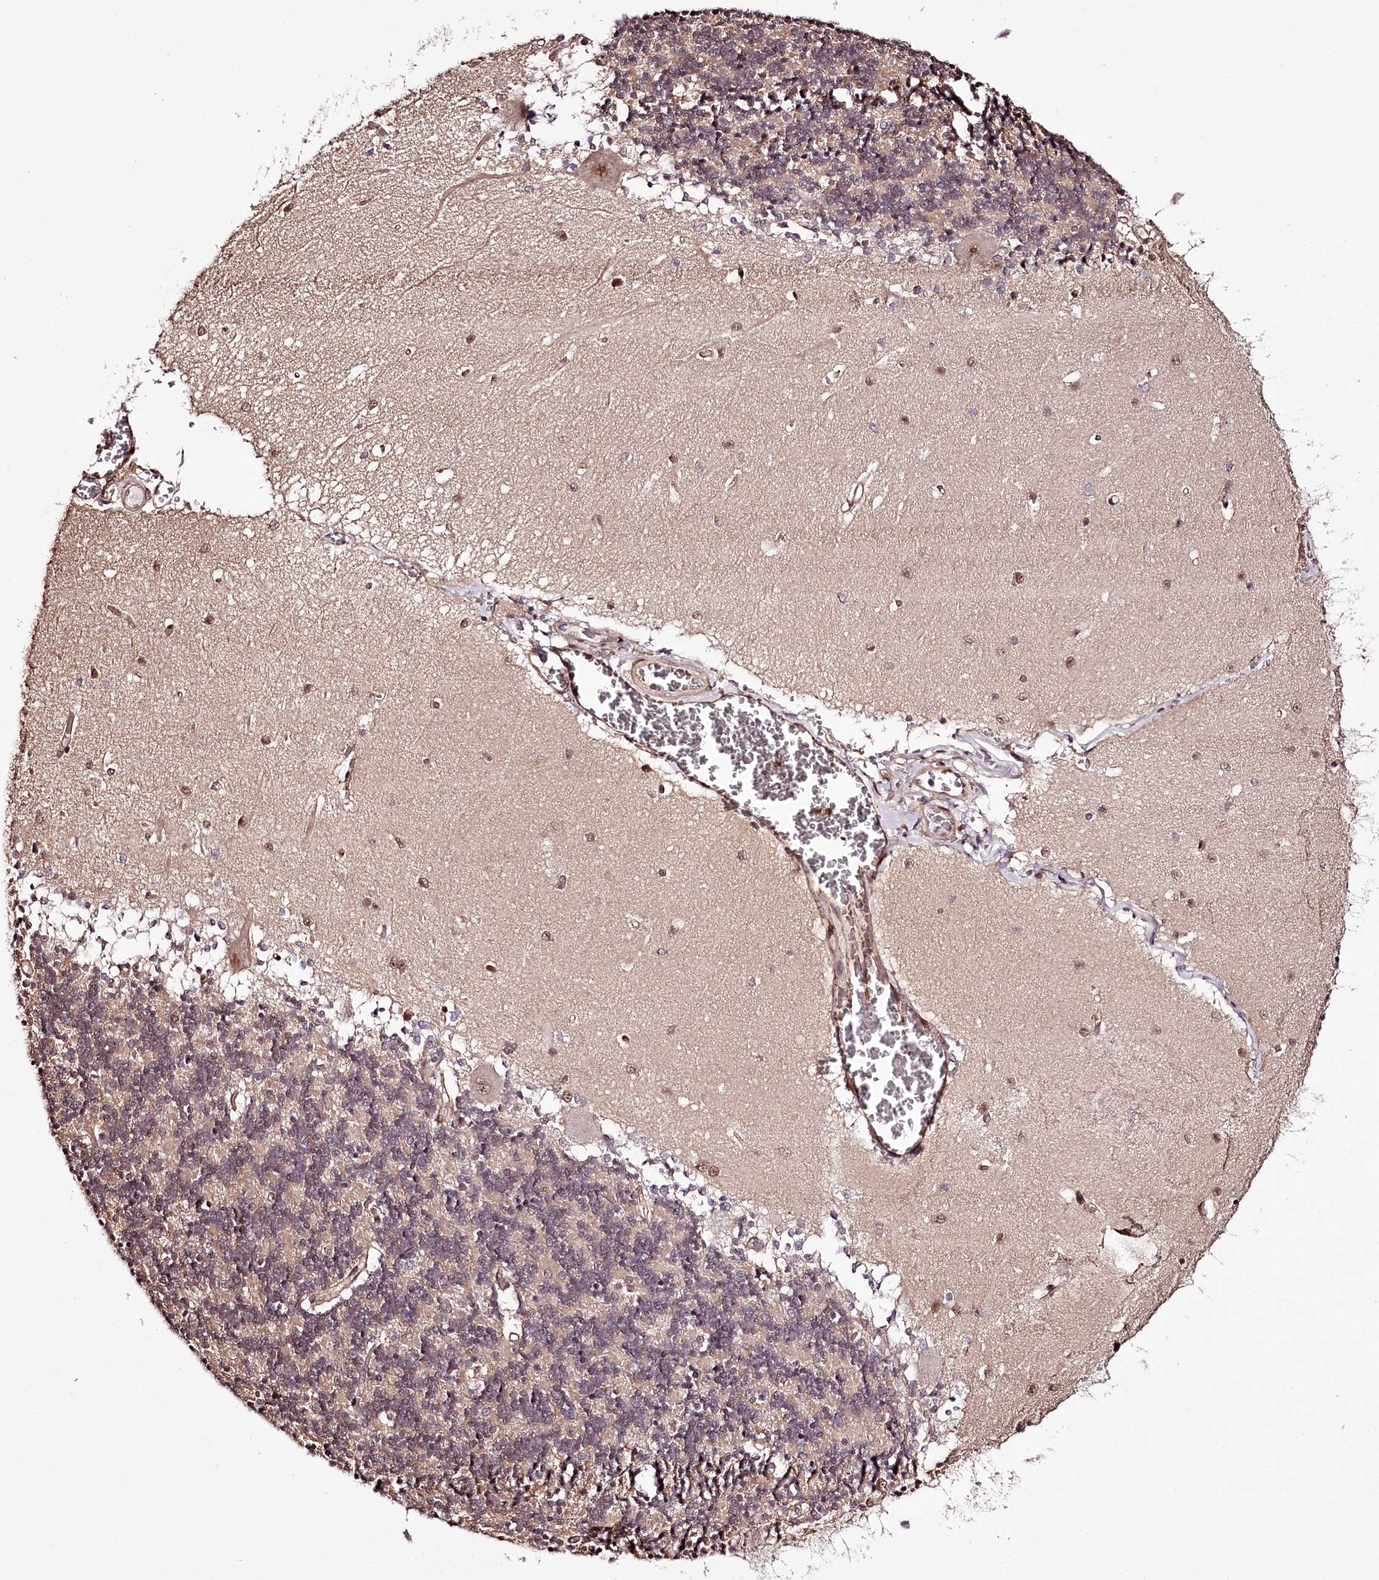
{"staining": {"intensity": "moderate", "quantity": "25%-75%", "location": "nuclear"}, "tissue": "cerebellum", "cell_type": "Cells in granular layer", "image_type": "normal", "snomed": [{"axis": "morphology", "description": "Normal tissue, NOS"}, {"axis": "topography", "description": "Cerebellum"}], "caption": "Immunohistochemical staining of normal cerebellum displays 25%-75% levels of moderate nuclear protein expression in approximately 25%-75% of cells in granular layer. The protein of interest is shown in brown color, while the nuclei are stained blue.", "gene": "TTC33", "patient": {"sex": "male", "age": 37}}